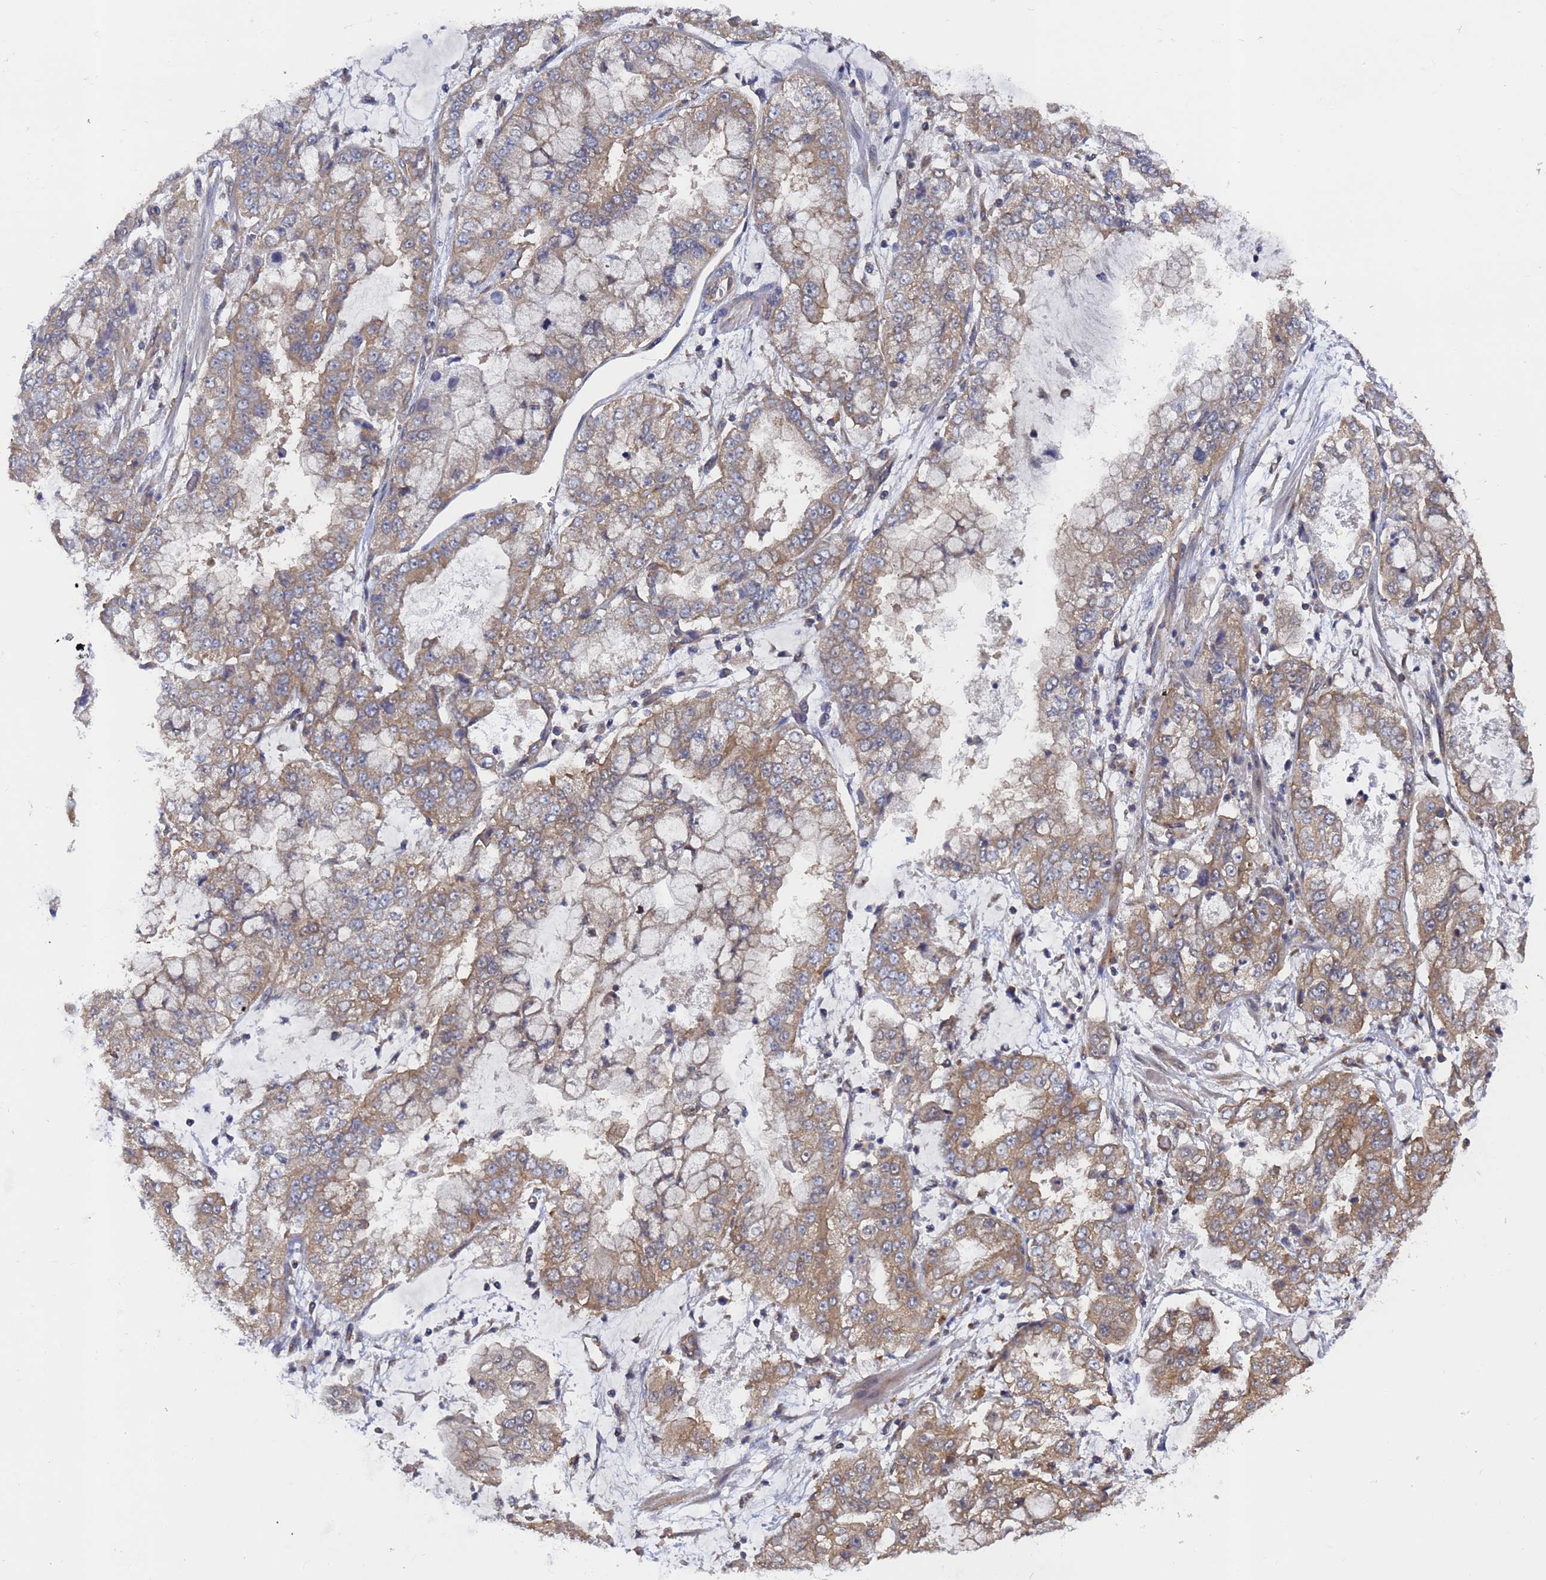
{"staining": {"intensity": "moderate", "quantity": "25%-75%", "location": "cytoplasmic/membranous"}, "tissue": "stomach cancer", "cell_type": "Tumor cells", "image_type": "cancer", "snomed": [{"axis": "morphology", "description": "Adenocarcinoma, NOS"}, {"axis": "topography", "description": "Stomach"}], "caption": "An image showing moderate cytoplasmic/membranous expression in approximately 25%-75% of tumor cells in stomach cancer, as visualized by brown immunohistochemical staining.", "gene": "ALS2CL", "patient": {"sex": "male", "age": 76}}